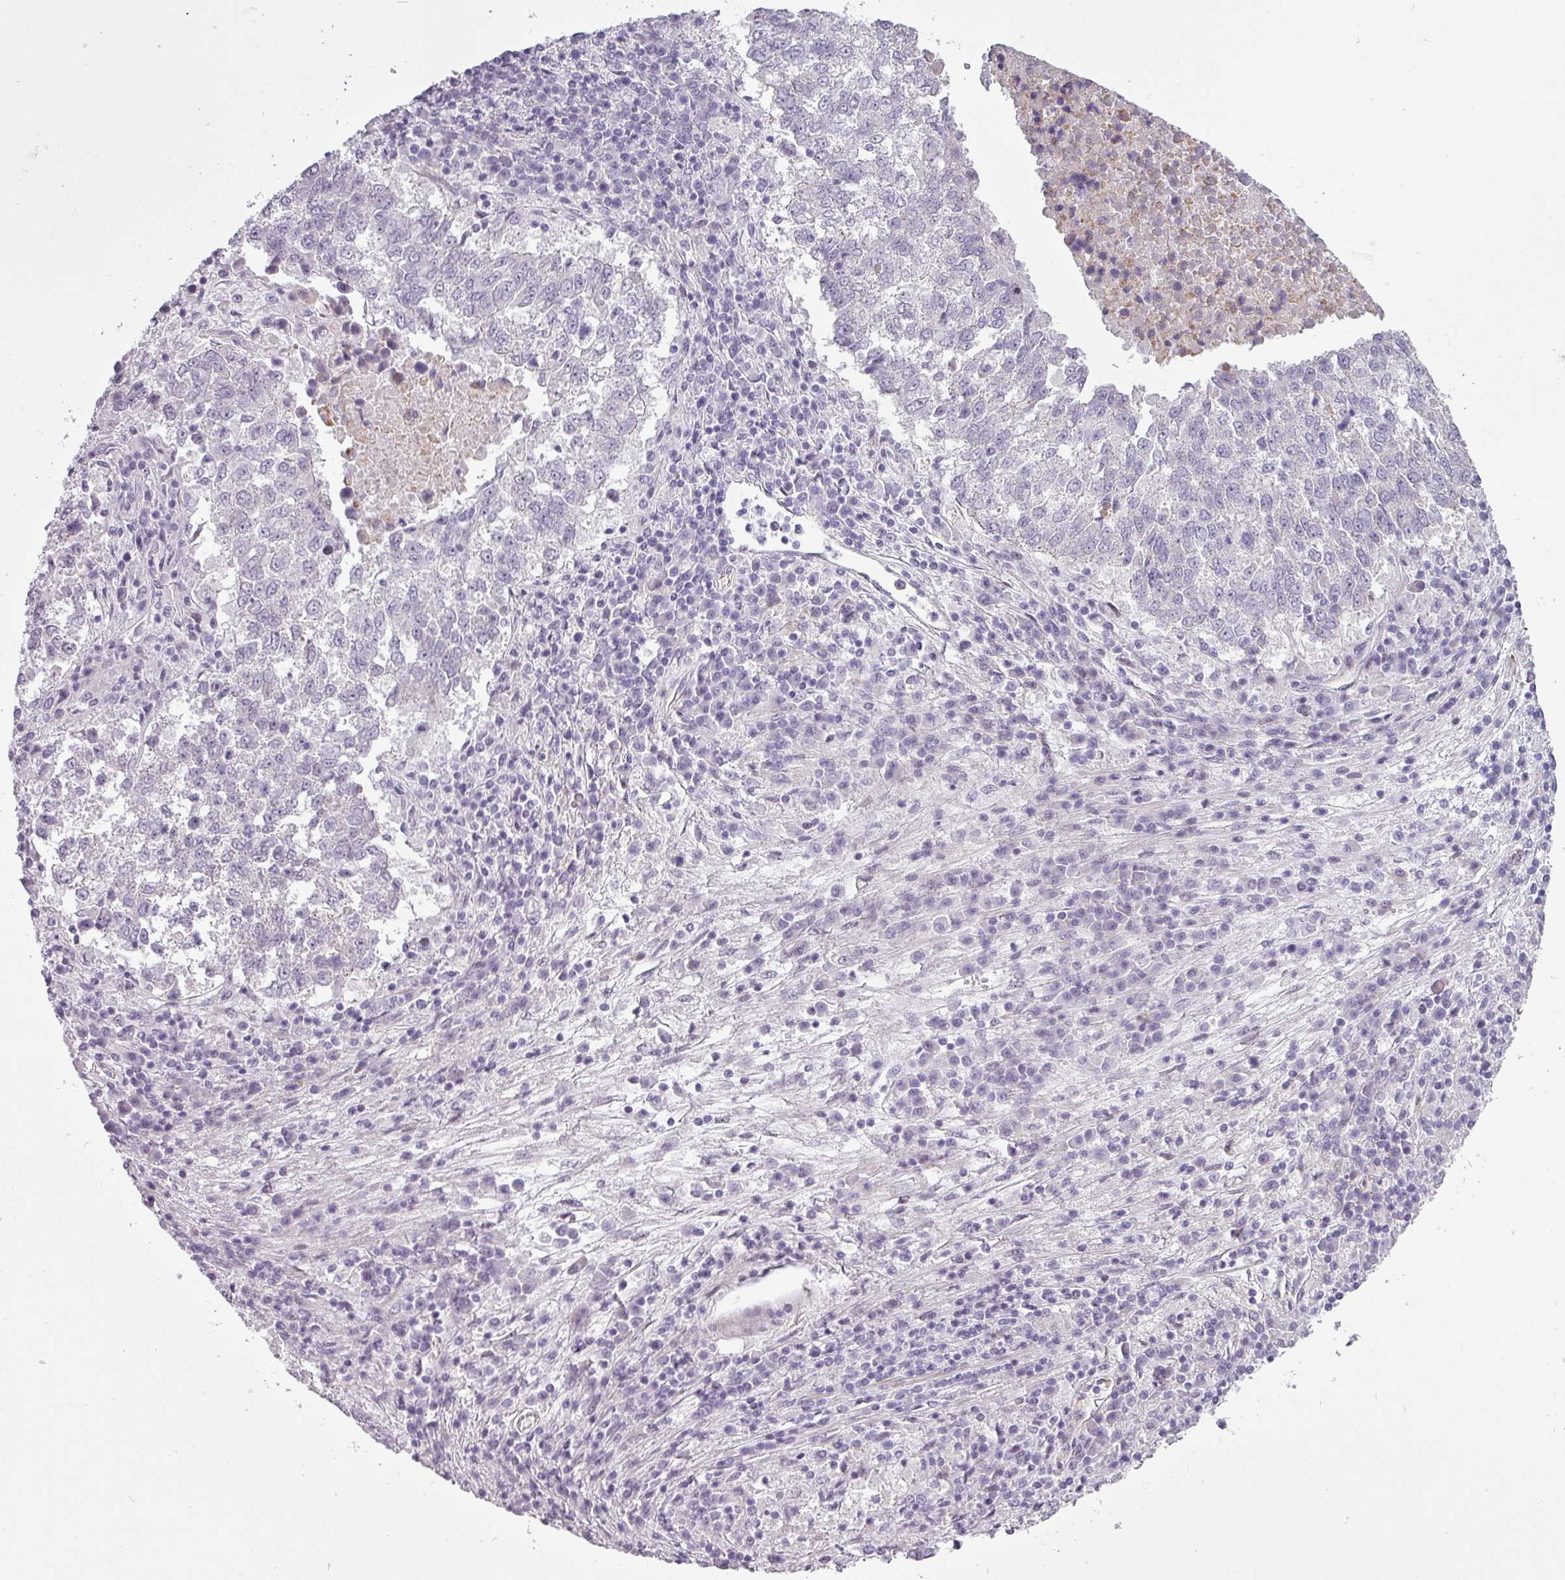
{"staining": {"intensity": "negative", "quantity": "none", "location": "none"}, "tissue": "lung cancer", "cell_type": "Tumor cells", "image_type": "cancer", "snomed": [{"axis": "morphology", "description": "Squamous cell carcinoma, NOS"}, {"axis": "topography", "description": "Lung"}], "caption": "This is an IHC micrograph of human lung cancer. There is no positivity in tumor cells.", "gene": "CHRDL1", "patient": {"sex": "male", "age": 73}}